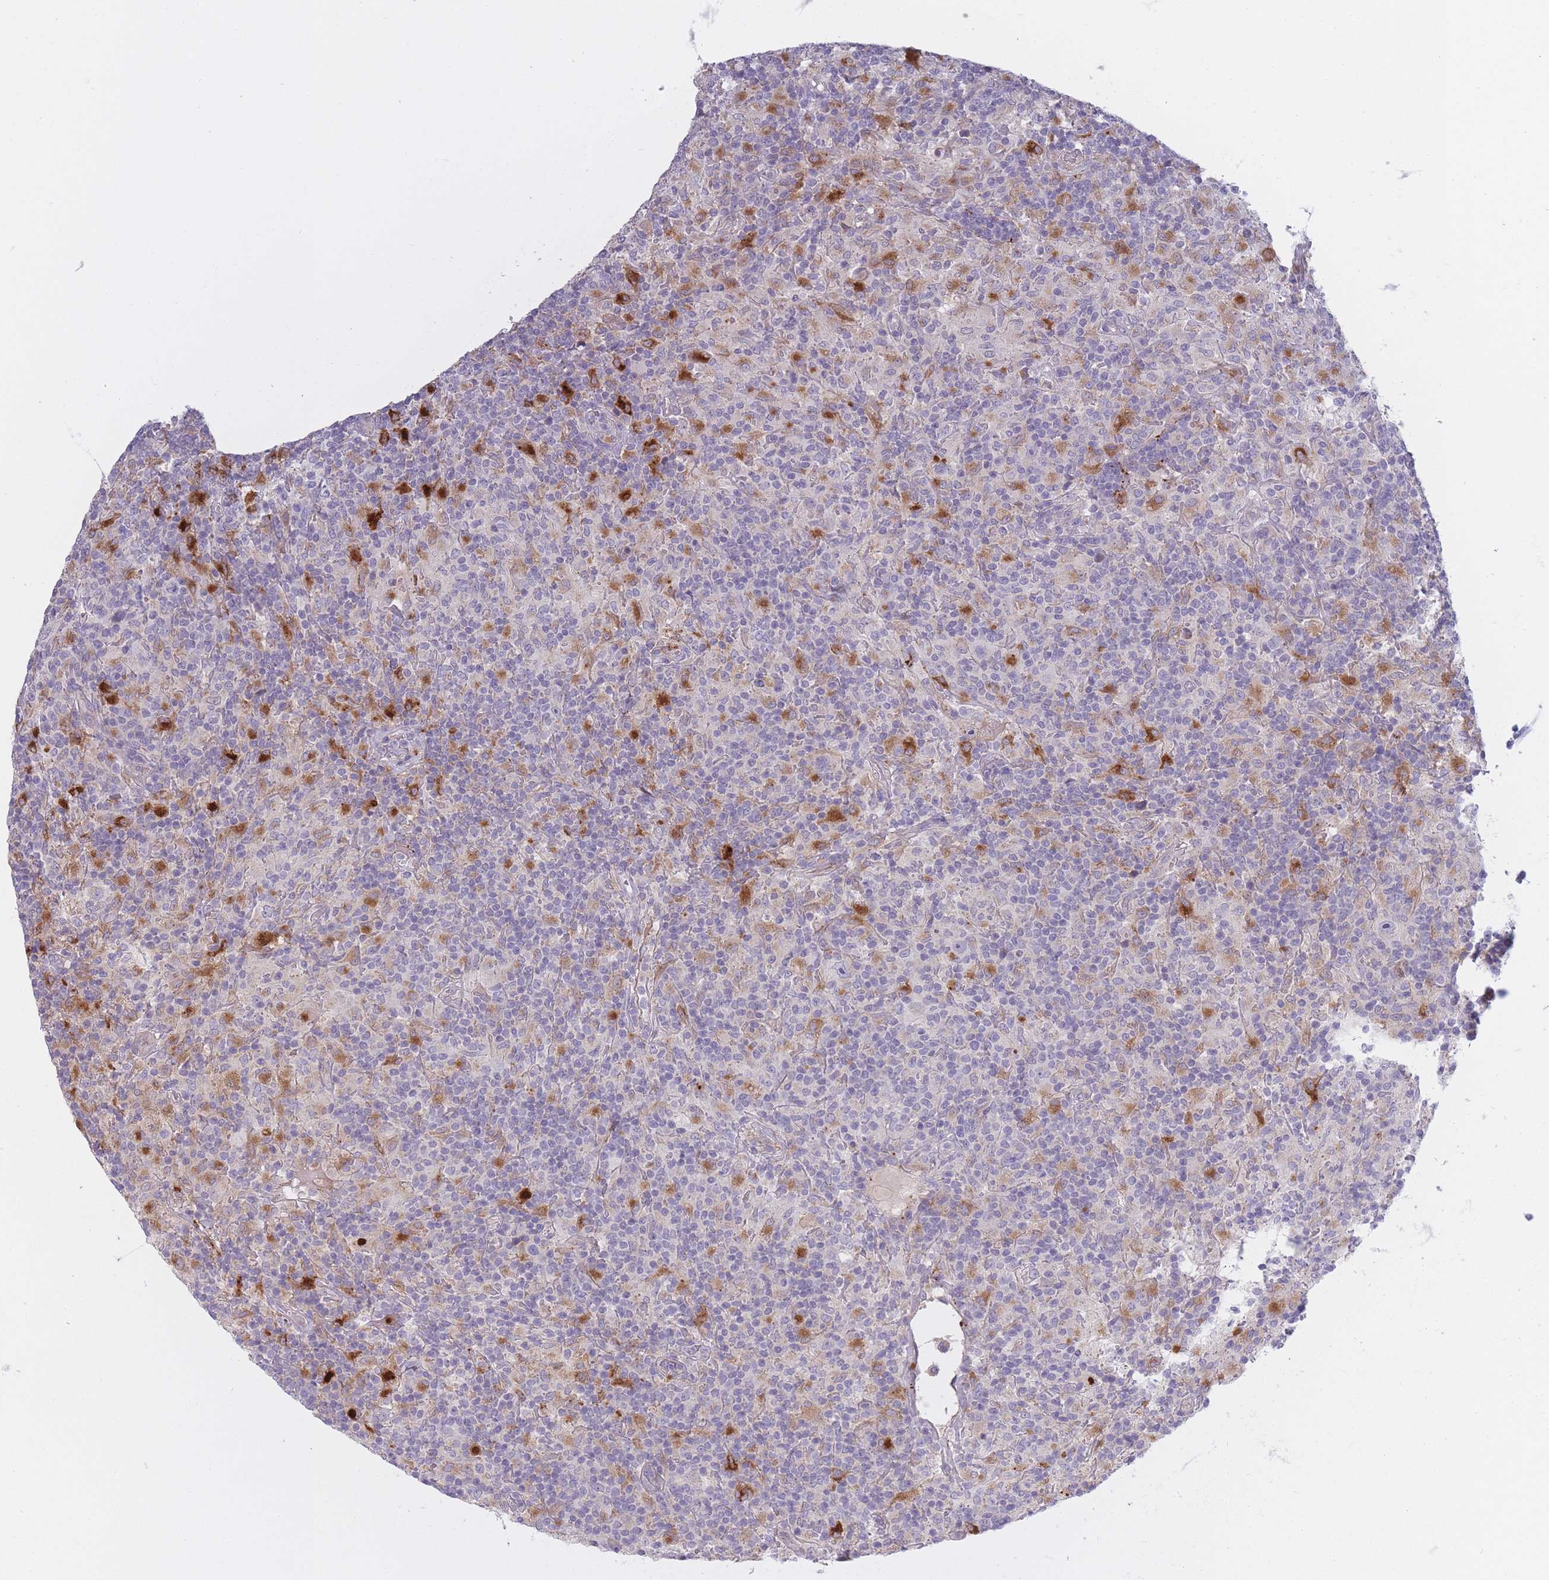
{"staining": {"intensity": "negative", "quantity": "none", "location": "none"}, "tissue": "lymphoma", "cell_type": "Tumor cells", "image_type": "cancer", "snomed": [{"axis": "morphology", "description": "Hodgkin's disease, NOS"}, {"axis": "topography", "description": "Lymph node"}], "caption": "Immunohistochemical staining of lymphoma demonstrates no significant positivity in tumor cells.", "gene": "TRIM61", "patient": {"sex": "male", "age": 70}}